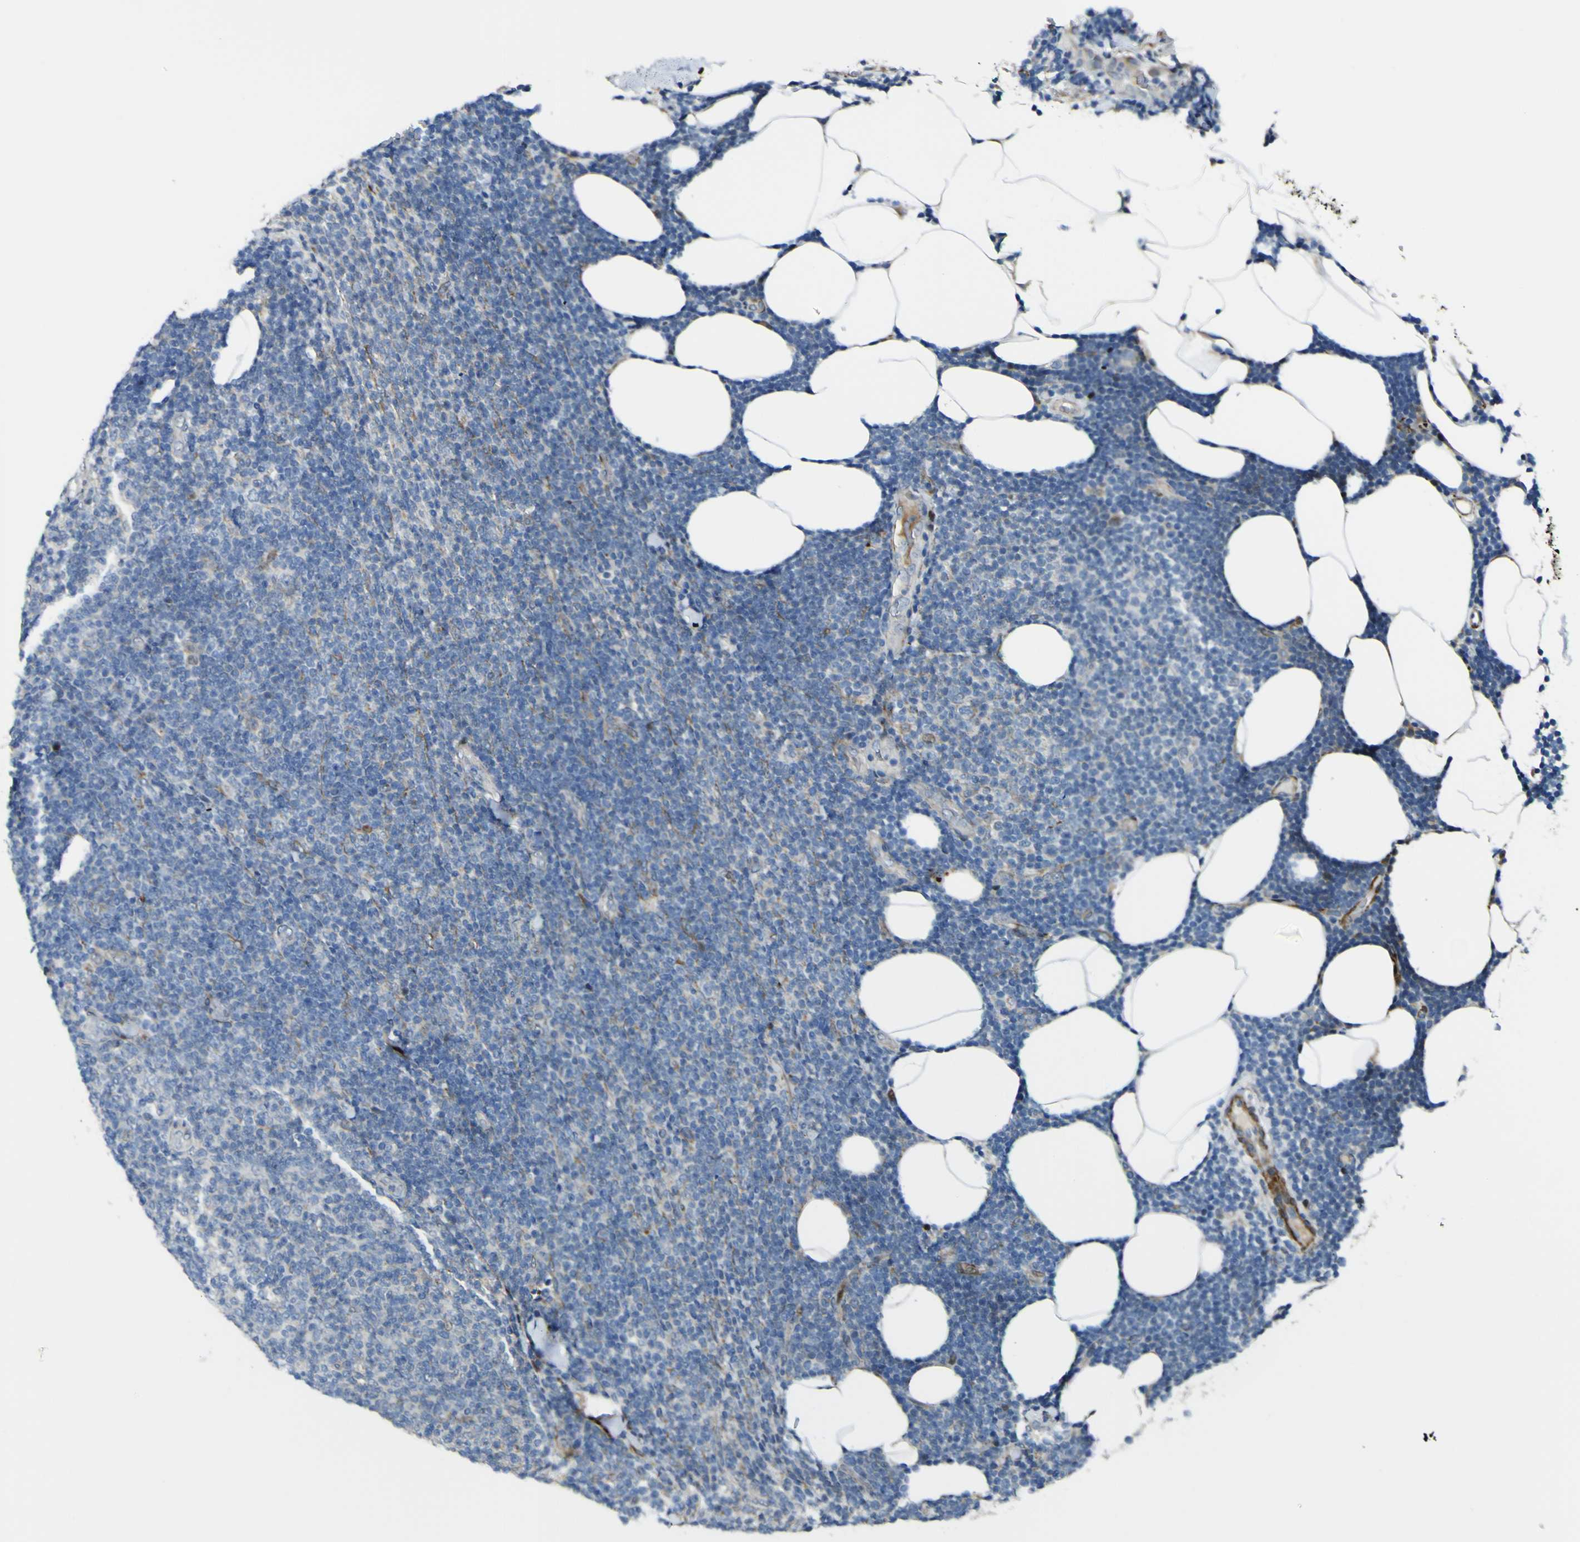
{"staining": {"intensity": "negative", "quantity": "none", "location": "none"}, "tissue": "lymphoma", "cell_type": "Tumor cells", "image_type": "cancer", "snomed": [{"axis": "morphology", "description": "Malignant lymphoma, non-Hodgkin's type, Low grade"}, {"axis": "topography", "description": "Lymph node"}], "caption": "Protein analysis of low-grade malignant lymphoma, non-Hodgkin's type demonstrates no significant staining in tumor cells.", "gene": "LBHD1", "patient": {"sex": "male", "age": 66}}